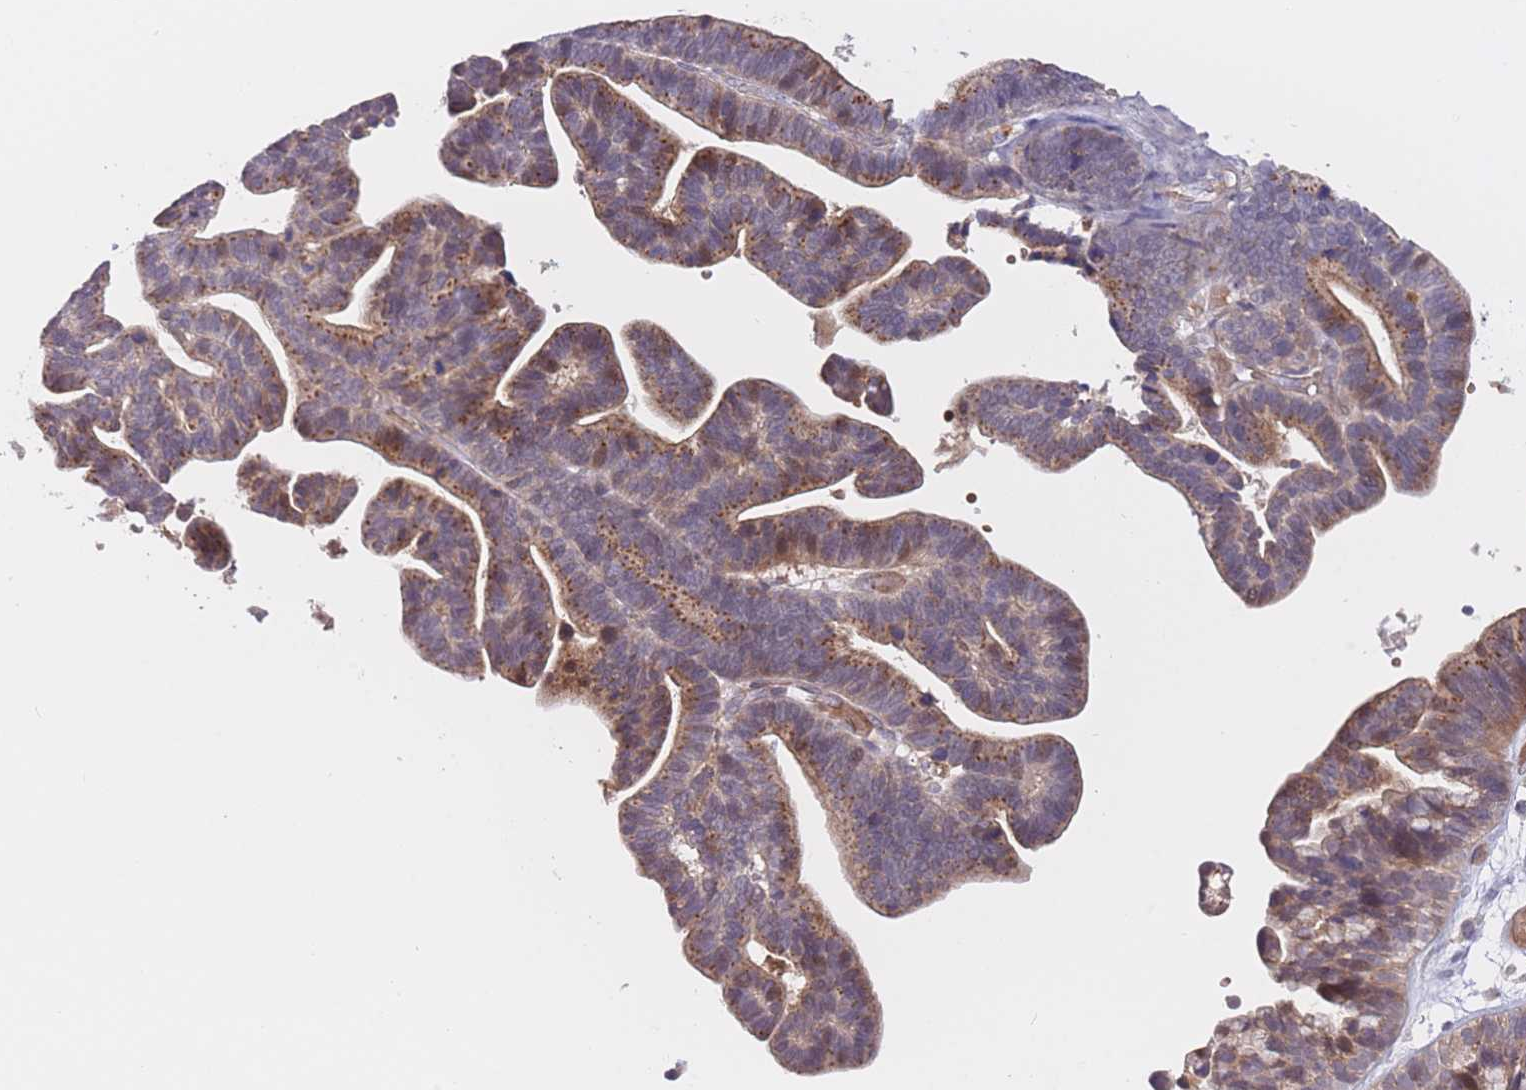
{"staining": {"intensity": "moderate", "quantity": ">75%", "location": "cytoplasmic/membranous"}, "tissue": "ovarian cancer", "cell_type": "Tumor cells", "image_type": "cancer", "snomed": [{"axis": "morphology", "description": "Cystadenocarcinoma, serous, NOS"}, {"axis": "topography", "description": "Ovary"}], "caption": "Immunohistochemical staining of human ovarian serous cystadenocarcinoma demonstrates medium levels of moderate cytoplasmic/membranous protein expression in about >75% of tumor cells.", "gene": "FUT5", "patient": {"sex": "female", "age": 56}}